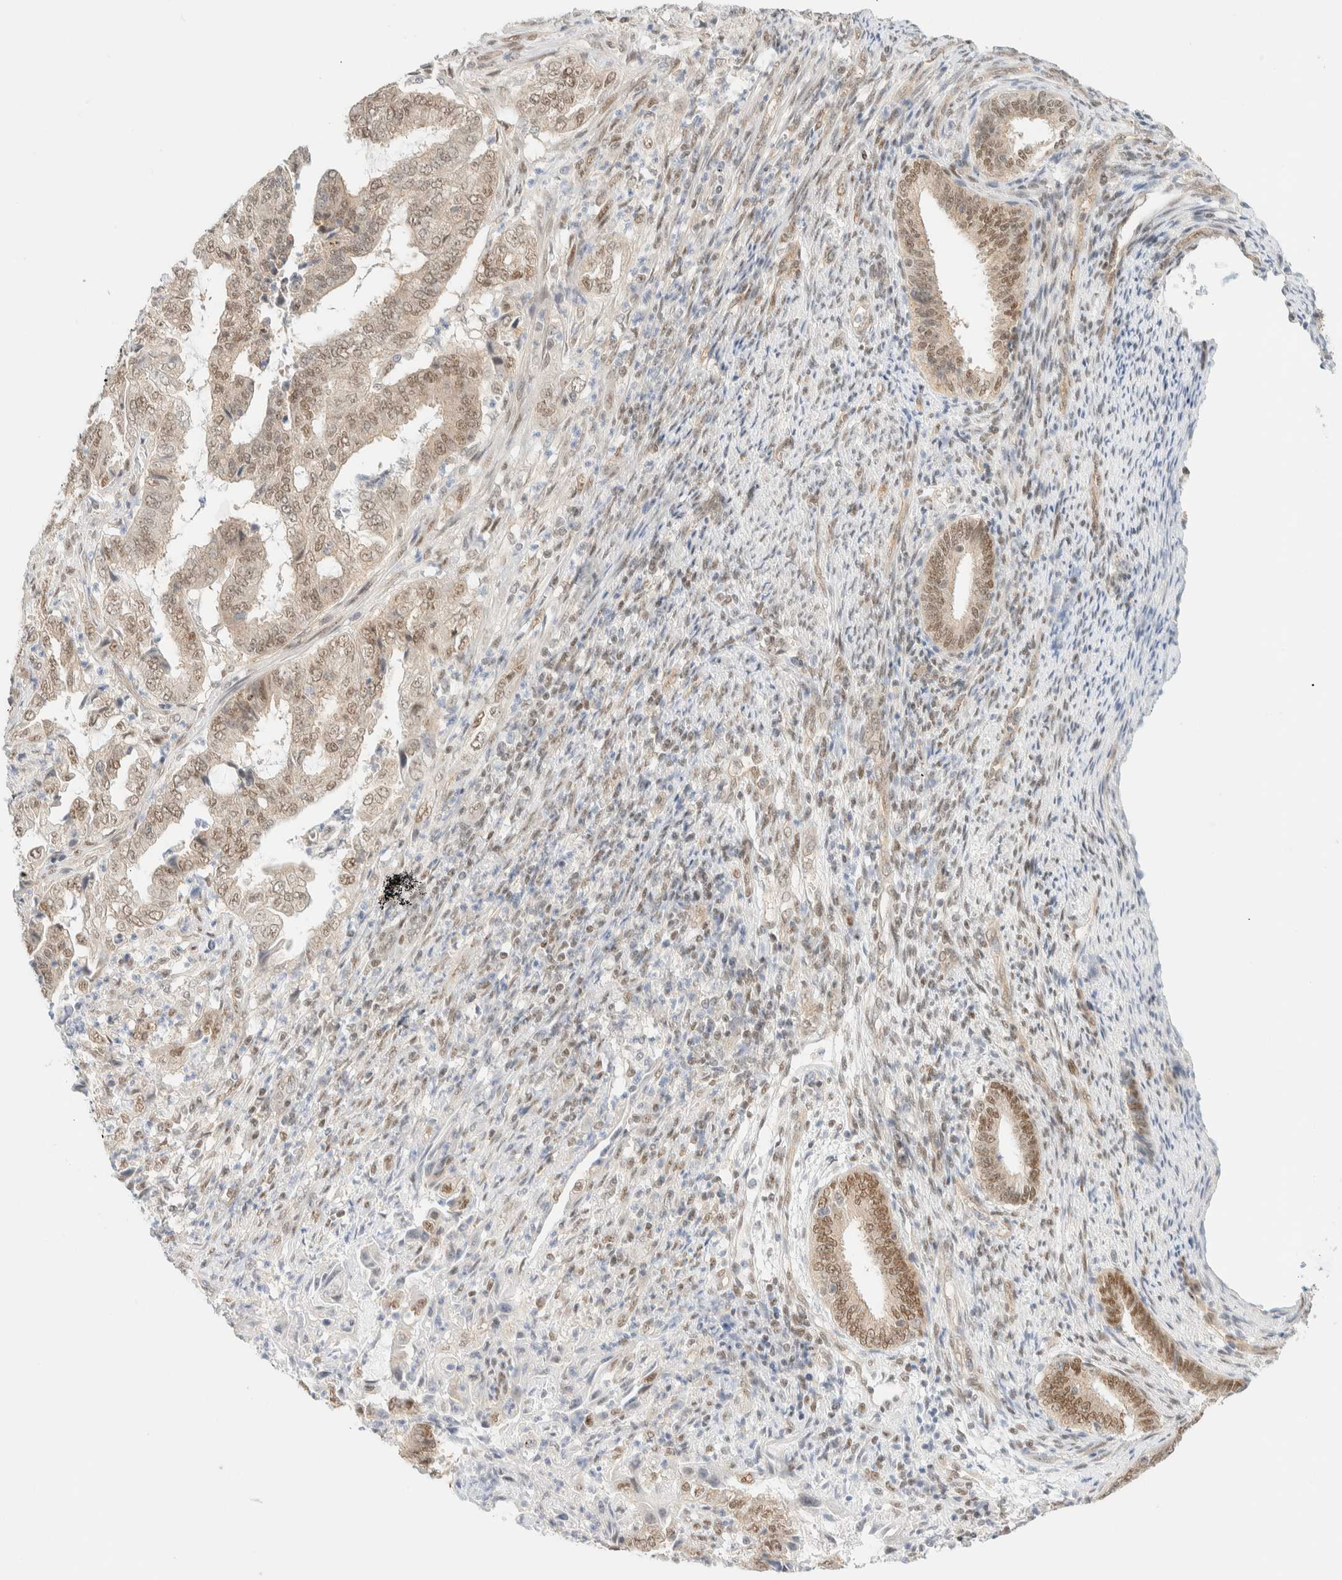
{"staining": {"intensity": "moderate", "quantity": "25%-75%", "location": "nuclear"}, "tissue": "endometrial cancer", "cell_type": "Tumor cells", "image_type": "cancer", "snomed": [{"axis": "morphology", "description": "Adenocarcinoma, NOS"}, {"axis": "topography", "description": "Endometrium"}], "caption": "Immunohistochemistry of endometrial cancer (adenocarcinoma) displays medium levels of moderate nuclear staining in about 25%-75% of tumor cells.", "gene": "PYGO2", "patient": {"sex": "female", "age": 51}}